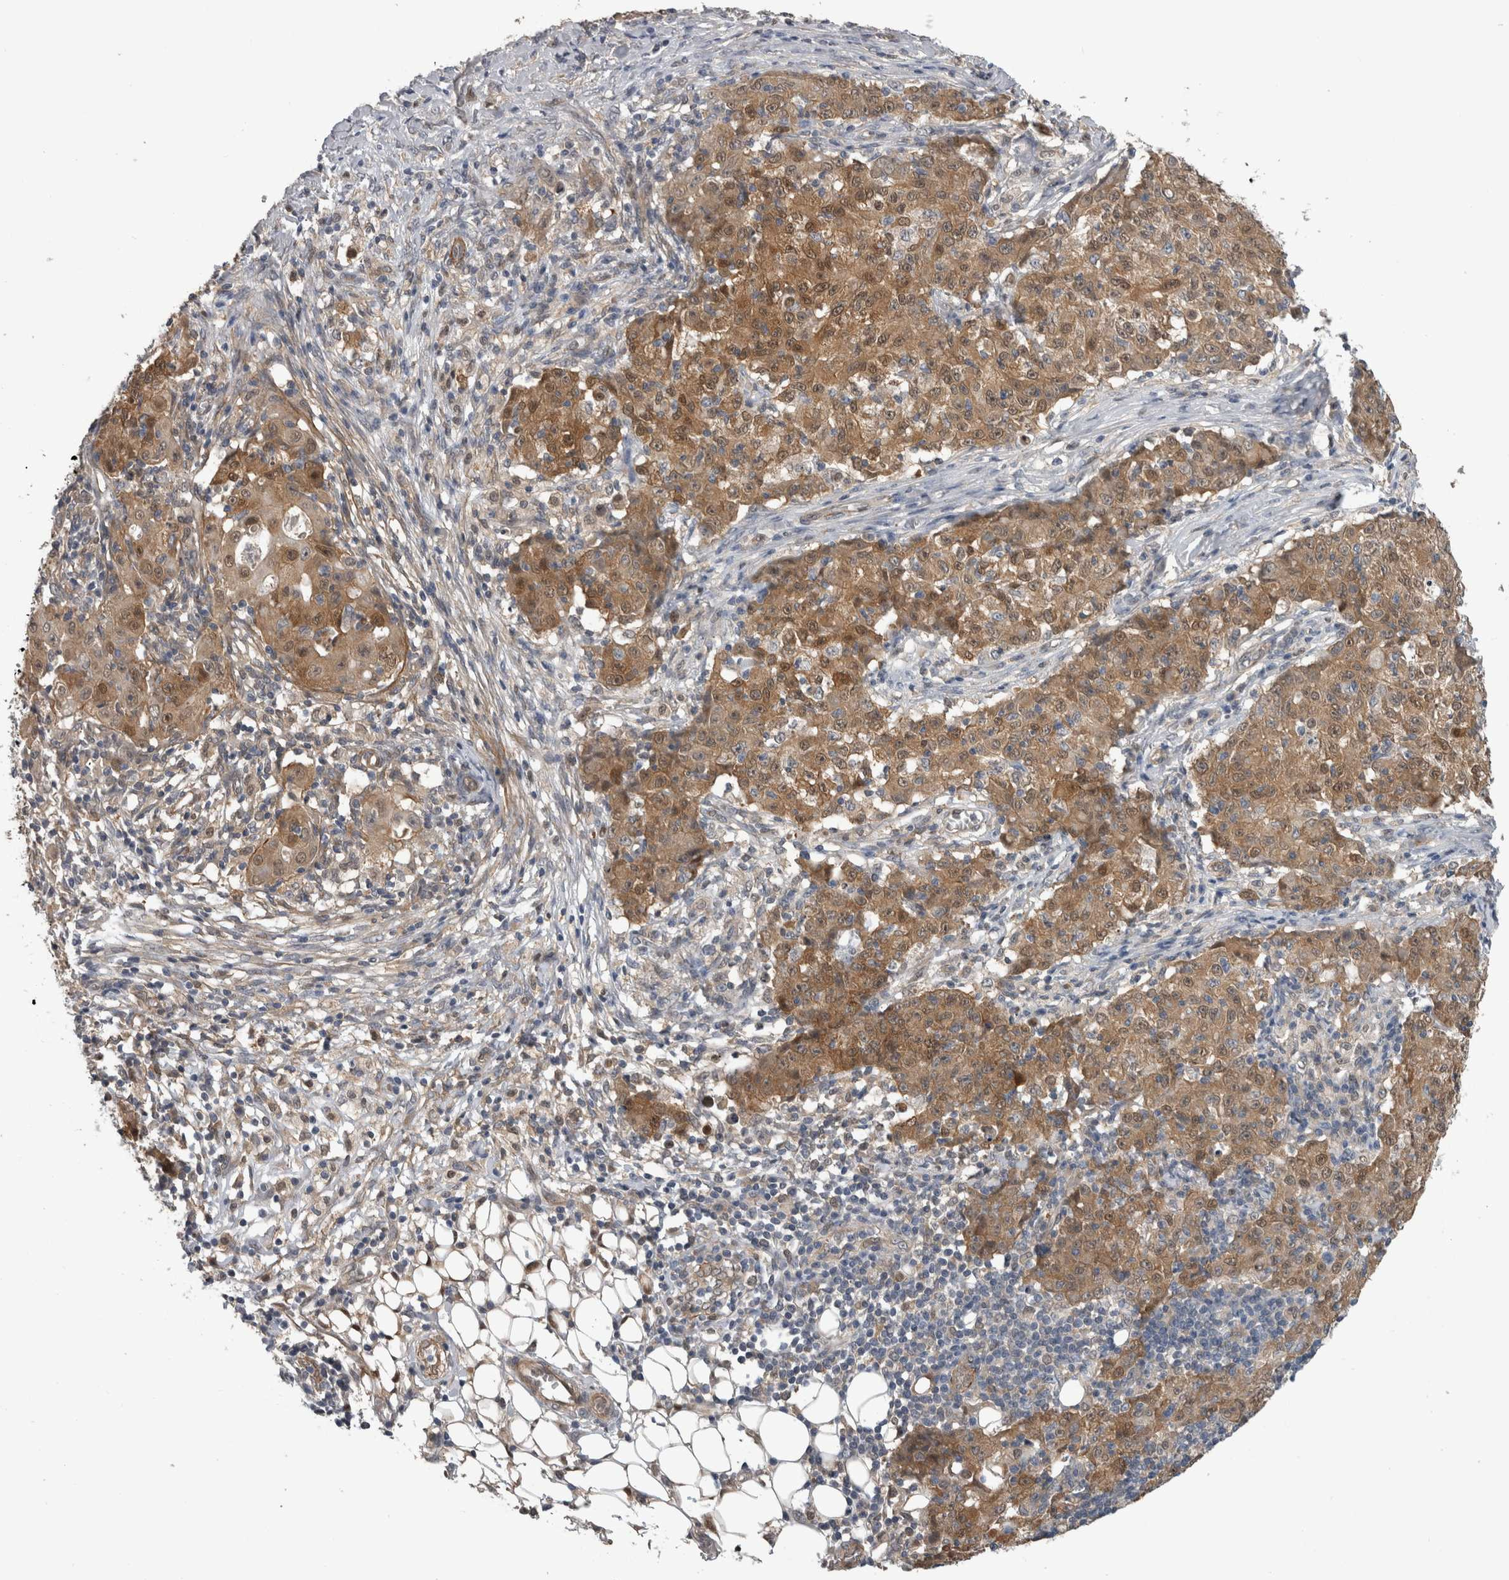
{"staining": {"intensity": "moderate", "quantity": ">75%", "location": "cytoplasmic/membranous"}, "tissue": "ovarian cancer", "cell_type": "Tumor cells", "image_type": "cancer", "snomed": [{"axis": "morphology", "description": "Carcinoma, endometroid"}, {"axis": "topography", "description": "Ovary"}], "caption": "Immunohistochemical staining of human endometroid carcinoma (ovarian) exhibits medium levels of moderate cytoplasmic/membranous positivity in approximately >75% of tumor cells.", "gene": "NAPRT", "patient": {"sex": "female", "age": 42}}